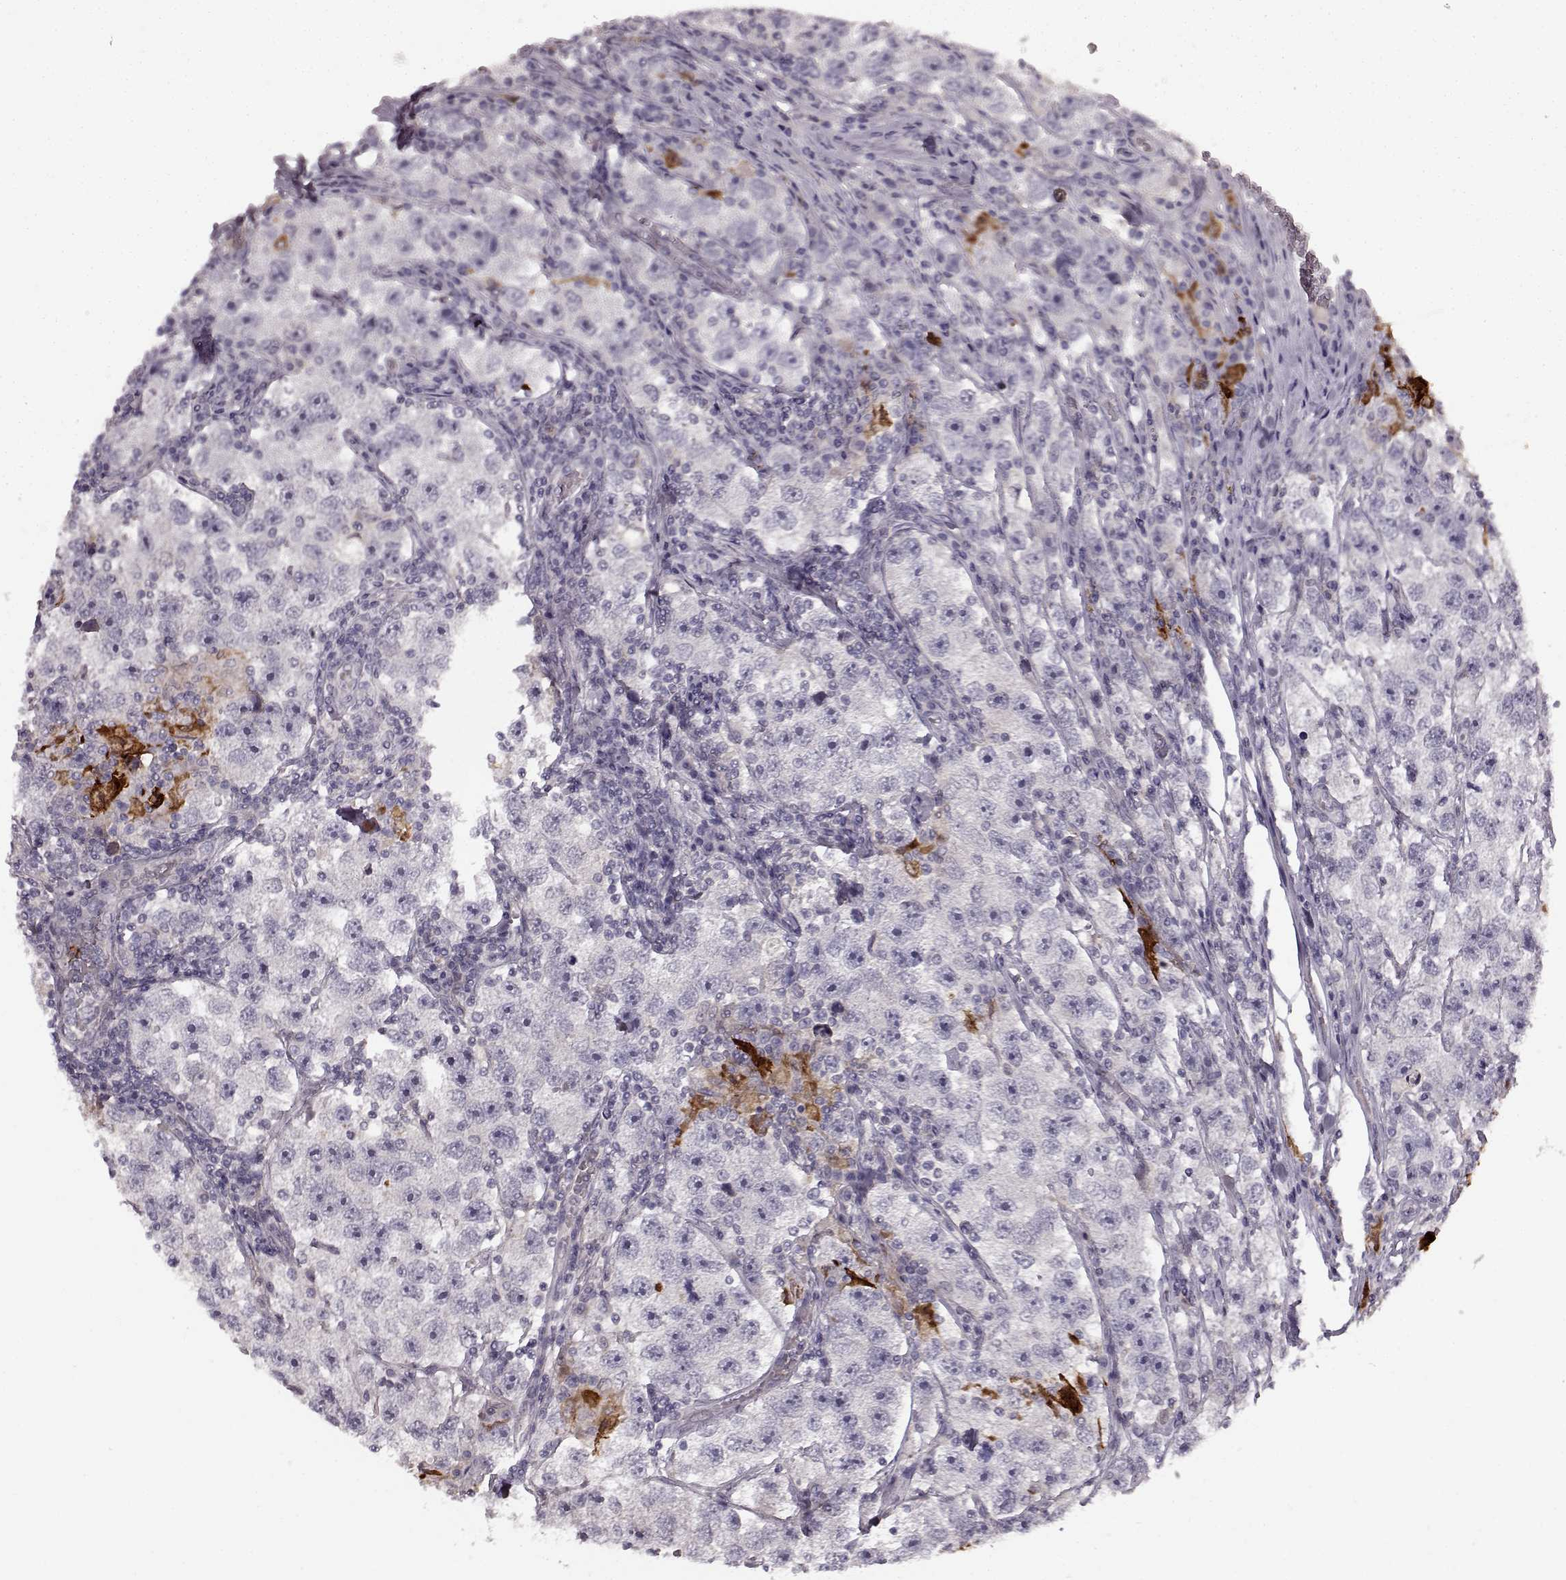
{"staining": {"intensity": "negative", "quantity": "none", "location": "none"}, "tissue": "testis cancer", "cell_type": "Tumor cells", "image_type": "cancer", "snomed": [{"axis": "morphology", "description": "Seminoma, NOS"}, {"axis": "topography", "description": "Testis"}], "caption": "Tumor cells are negative for protein expression in human seminoma (testis).", "gene": "CHIT1", "patient": {"sex": "male", "age": 26}}